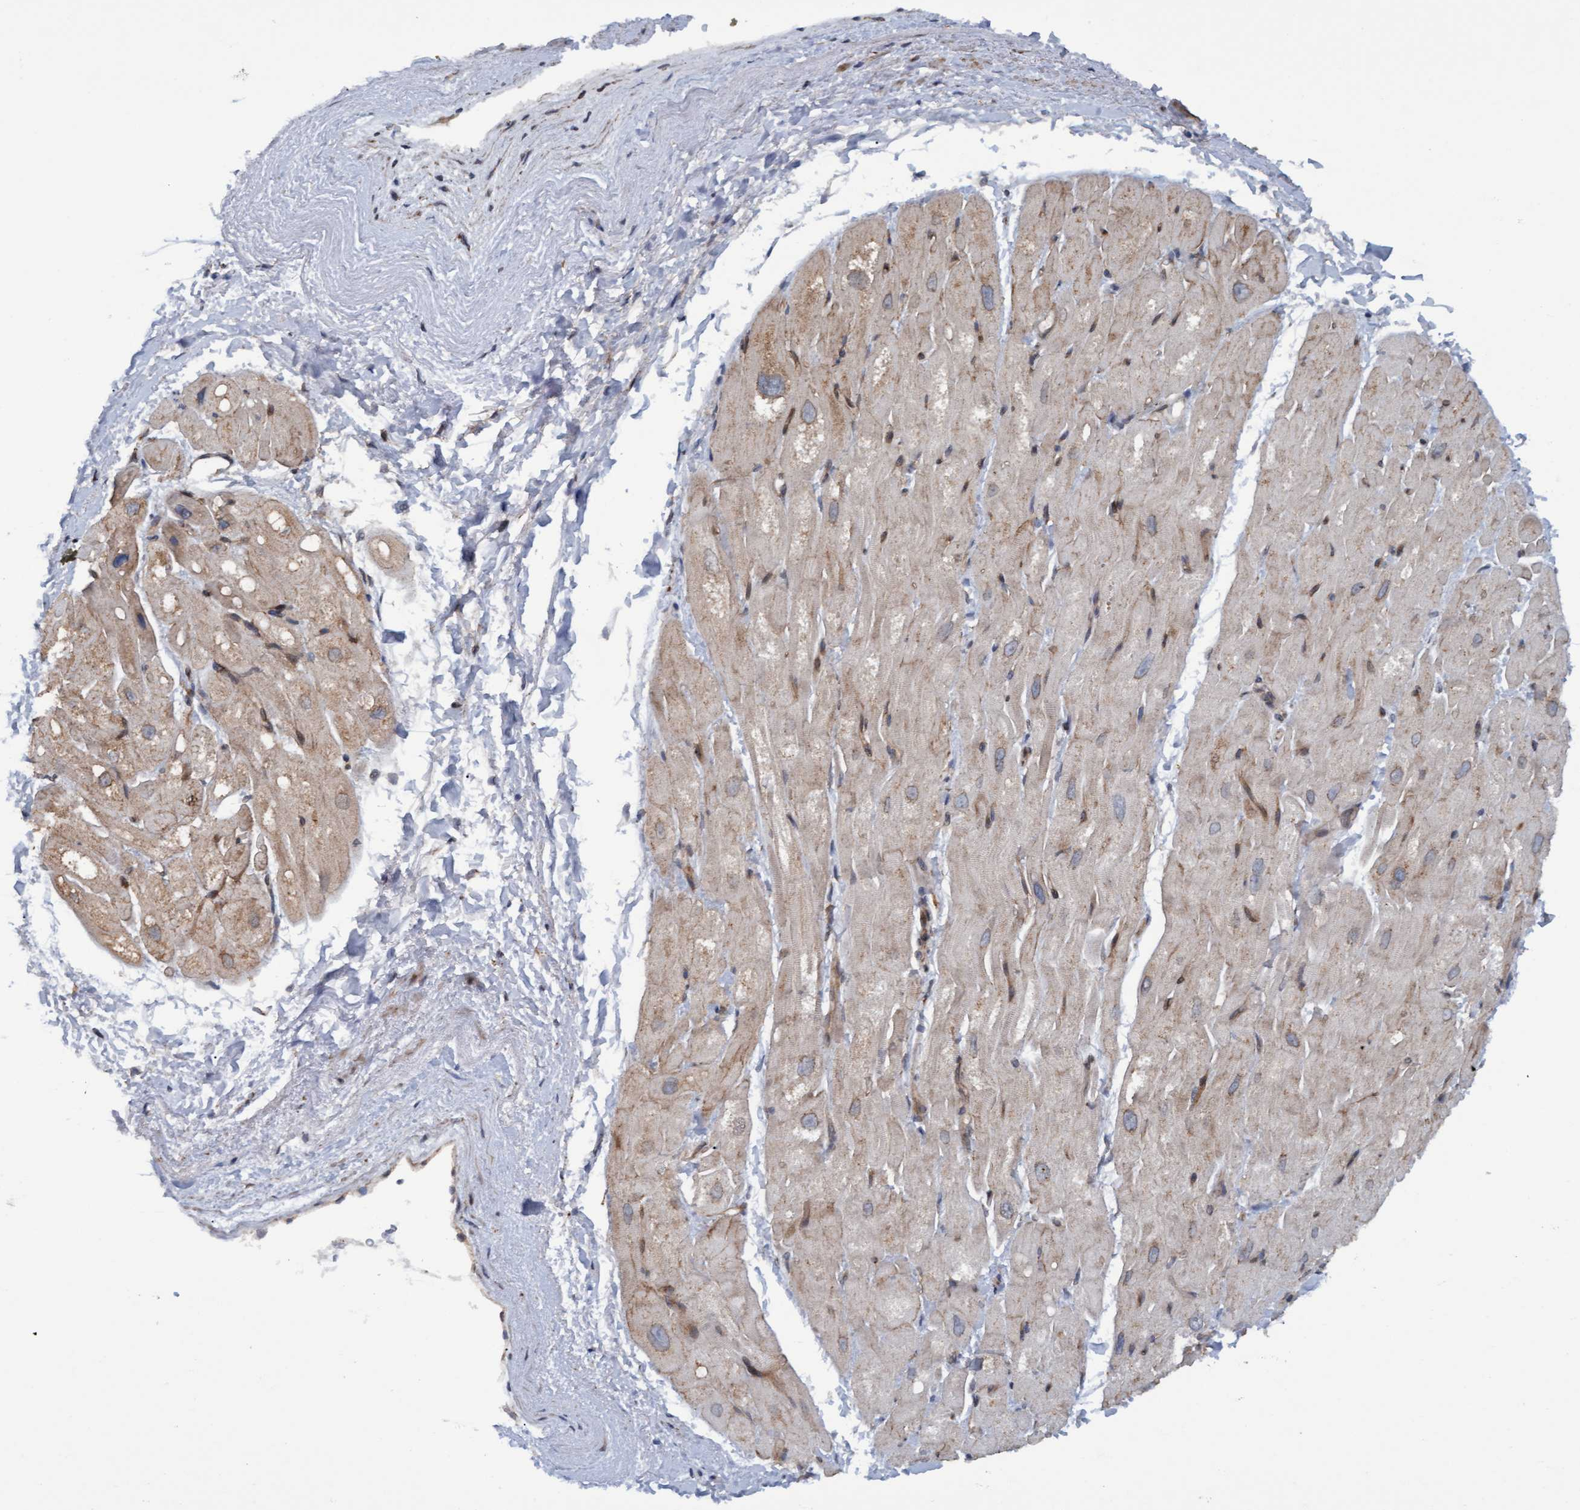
{"staining": {"intensity": "weak", "quantity": "<25%", "location": "cytoplasmic/membranous"}, "tissue": "heart muscle", "cell_type": "Cardiomyocytes", "image_type": "normal", "snomed": [{"axis": "morphology", "description": "Normal tissue, NOS"}, {"axis": "topography", "description": "Heart"}], "caption": "The image shows no staining of cardiomyocytes in normal heart muscle.", "gene": "MGLL", "patient": {"sex": "male", "age": 49}}